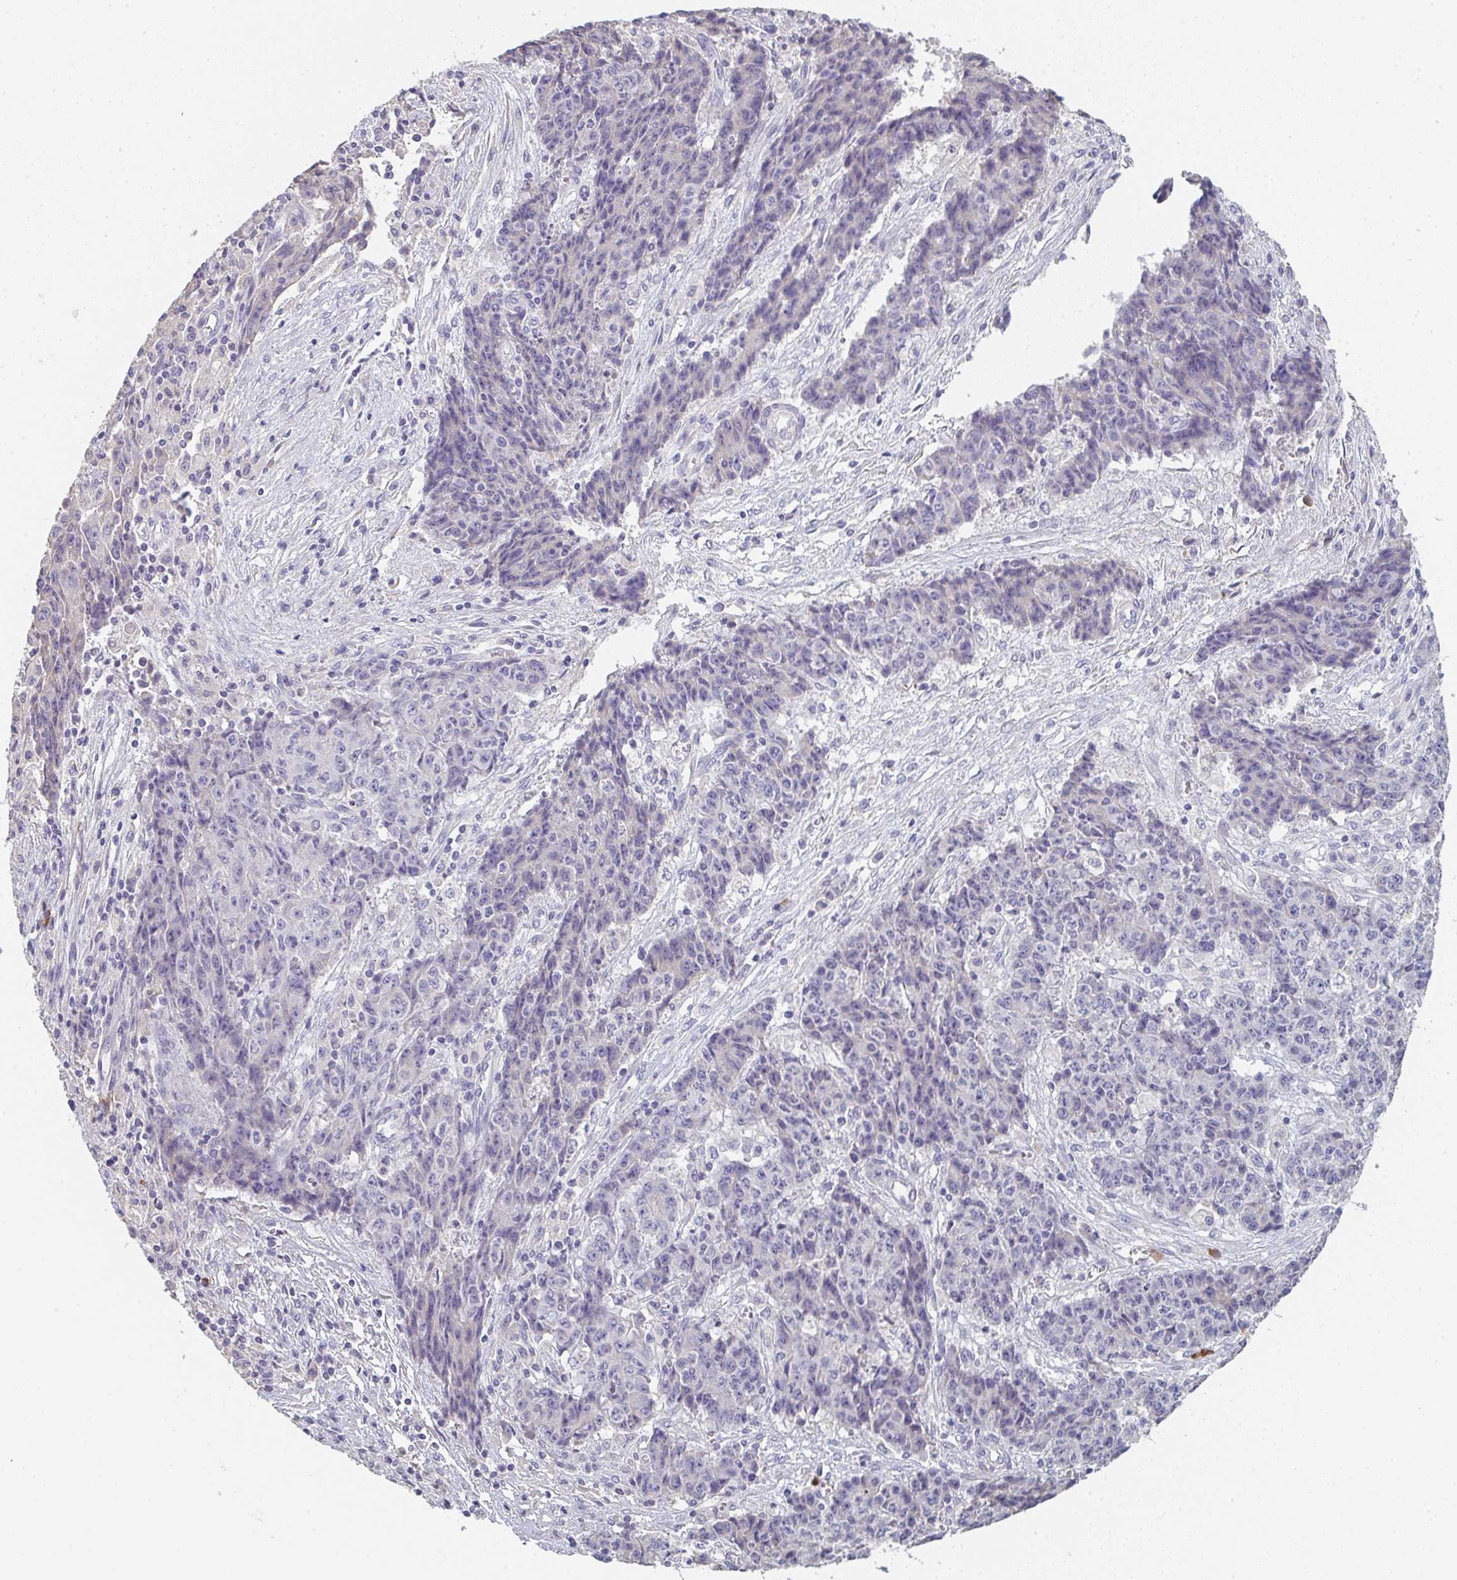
{"staining": {"intensity": "negative", "quantity": "none", "location": "none"}, "tissue": "ovarian cancer", "cell_type": "Tumor cells", "image_type": "cancer", "snomed": [{"axis": "morphology", "description": "Carcinoma, endometroid"}, {"axis": "topography", "description": "Ovary"}], "caption": "The image demonstrates no significant positivity in tumor cells of ovarian cancer.", "gene": "ZNF215", "patient": {"sex": "female", "age": 42}}